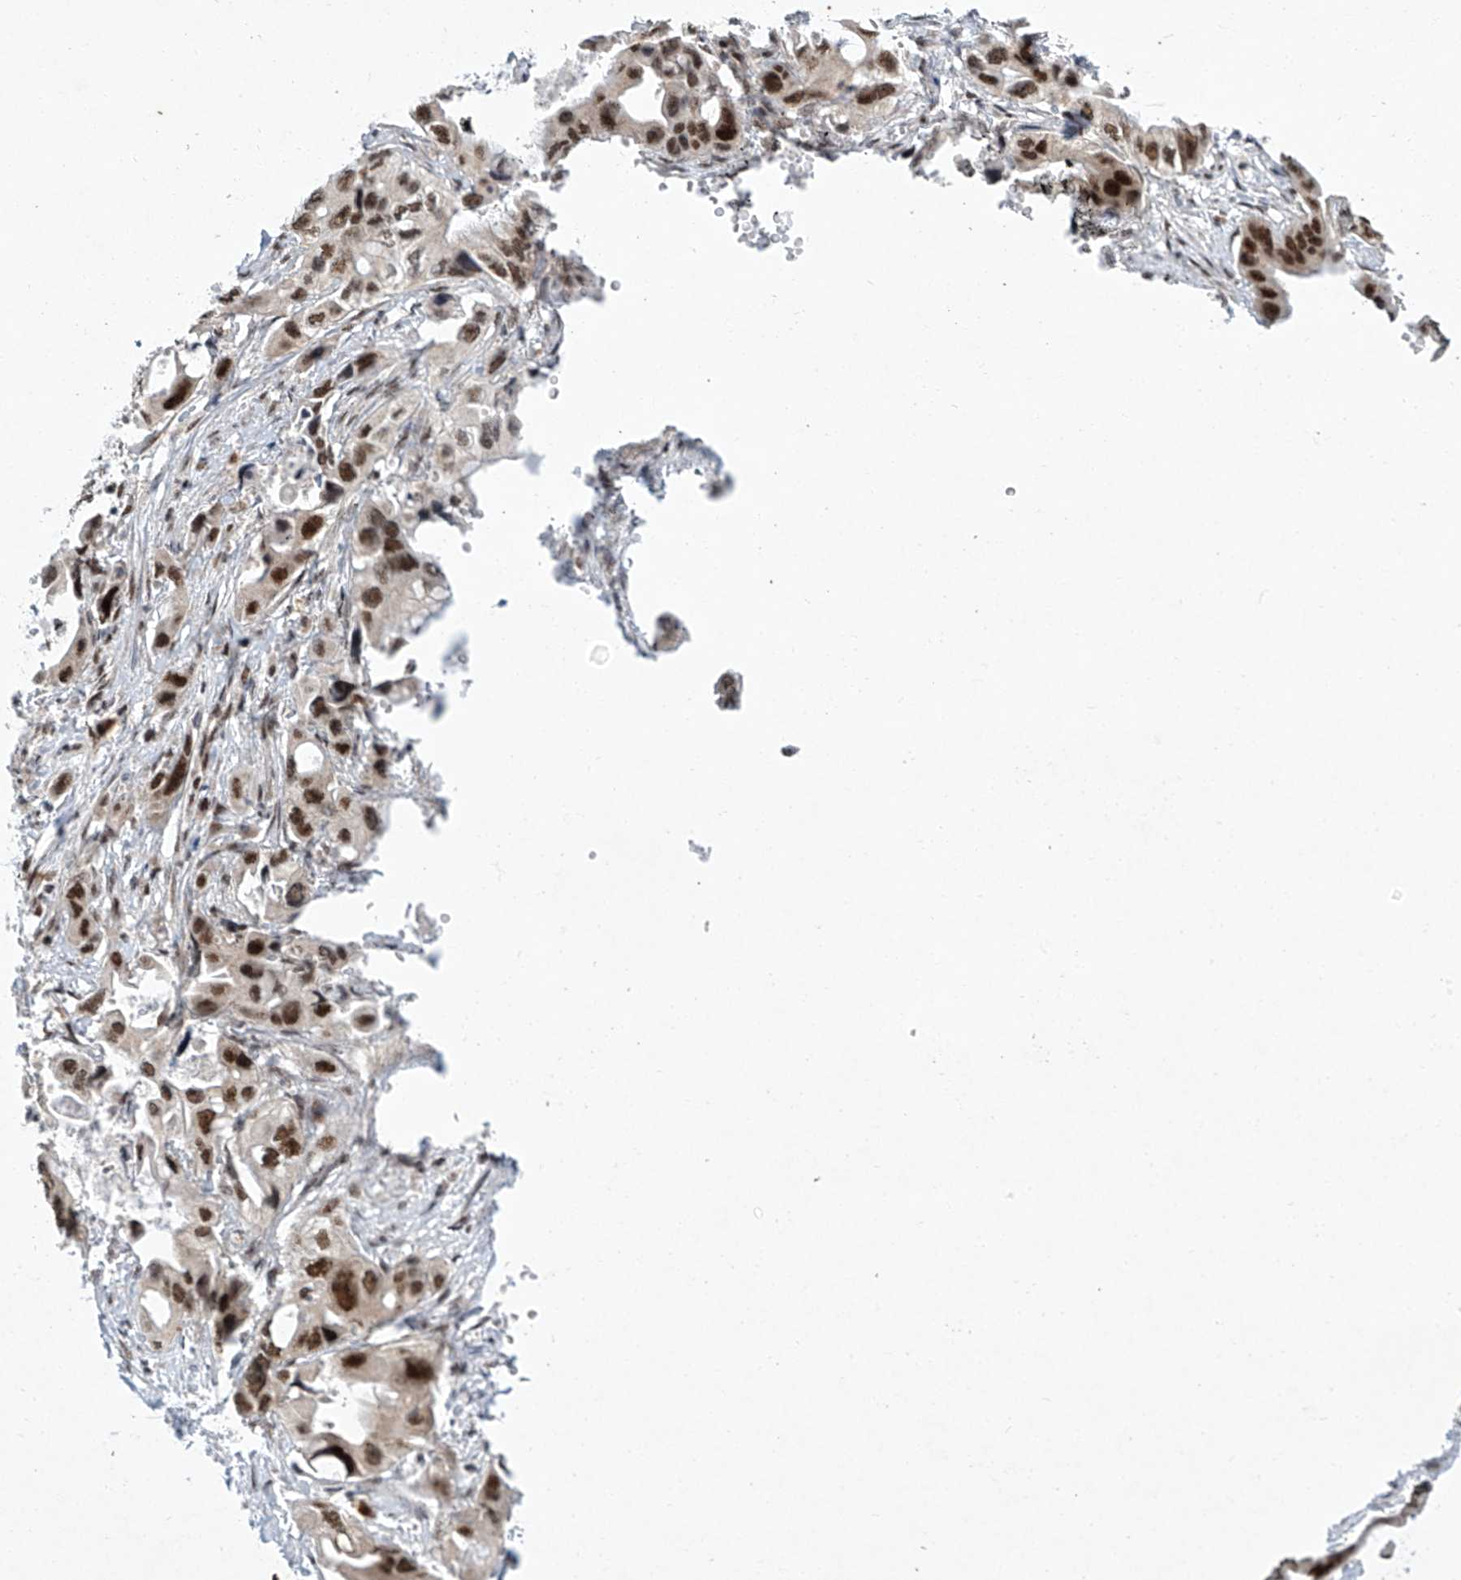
{"staining": {"intensity": "strong", "quantity": ">75%", "location": "nuclear"}, "tissue": "pancreatic cancer", "cell_type": "Tumor cells", "image_type": "cancer", "snomed": [{"axis": "morphology", "description": "Adenocarcinoma, NOS"}, {"axis": "topography", "description": "Pancreas"}], "caption": "The image demonstrates a brown stain indicating the presence of a protein in the nuclear of tumor cells in adenocarcinoma (pancreatic).", "gene": "TFDP1", "patient": {"sex": "male", "age": 66}}